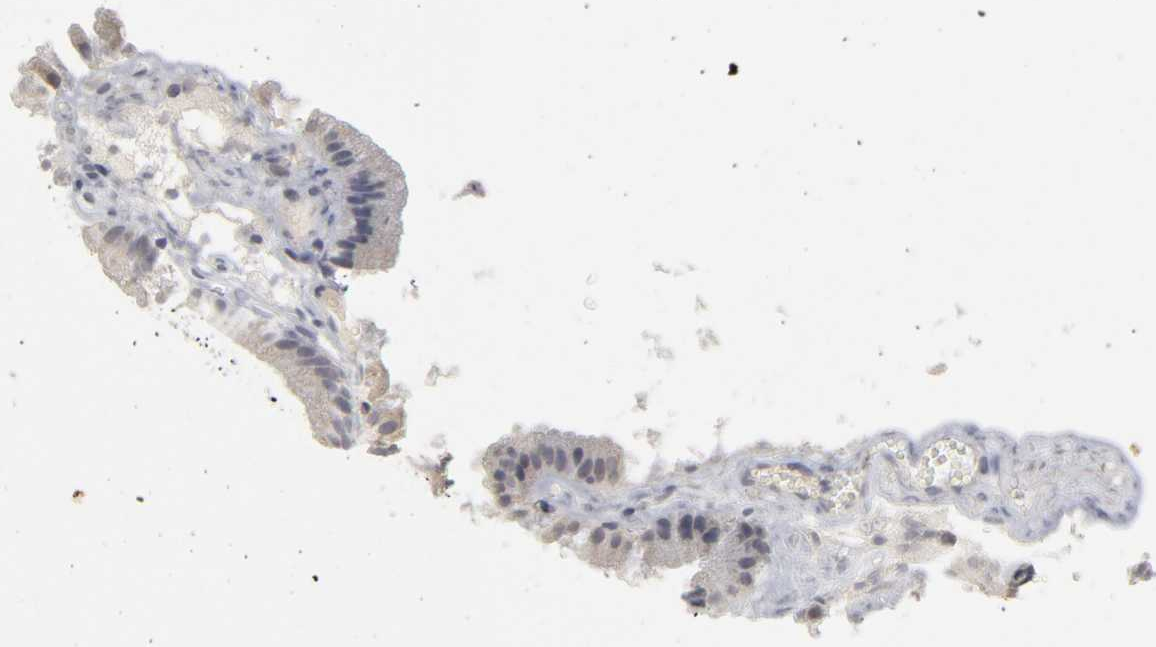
{"staining": {"intensity": "weak", "quantity": ">75%", "location": "cytoplasmic/membranous"}, "tissue": "gallbladder", "cell_type": "Glandular cells", "image_type": "normal", "snomed": [{"axis": "morphology", "description": "Normal tissue, NOS"}, {"axis": "topography", "description": "Gallbladder"}], "caption": "Gallbladder stained with DAB immunohistochemistry demonstrates low levels of weak cytoplasmic/membranous expression in about >75% of glandular cells. (DAB = brown stain, brightfield microscopy at high magnification).", "gene": "TCAP", "patient": {"sex": "female", "age": 24}}